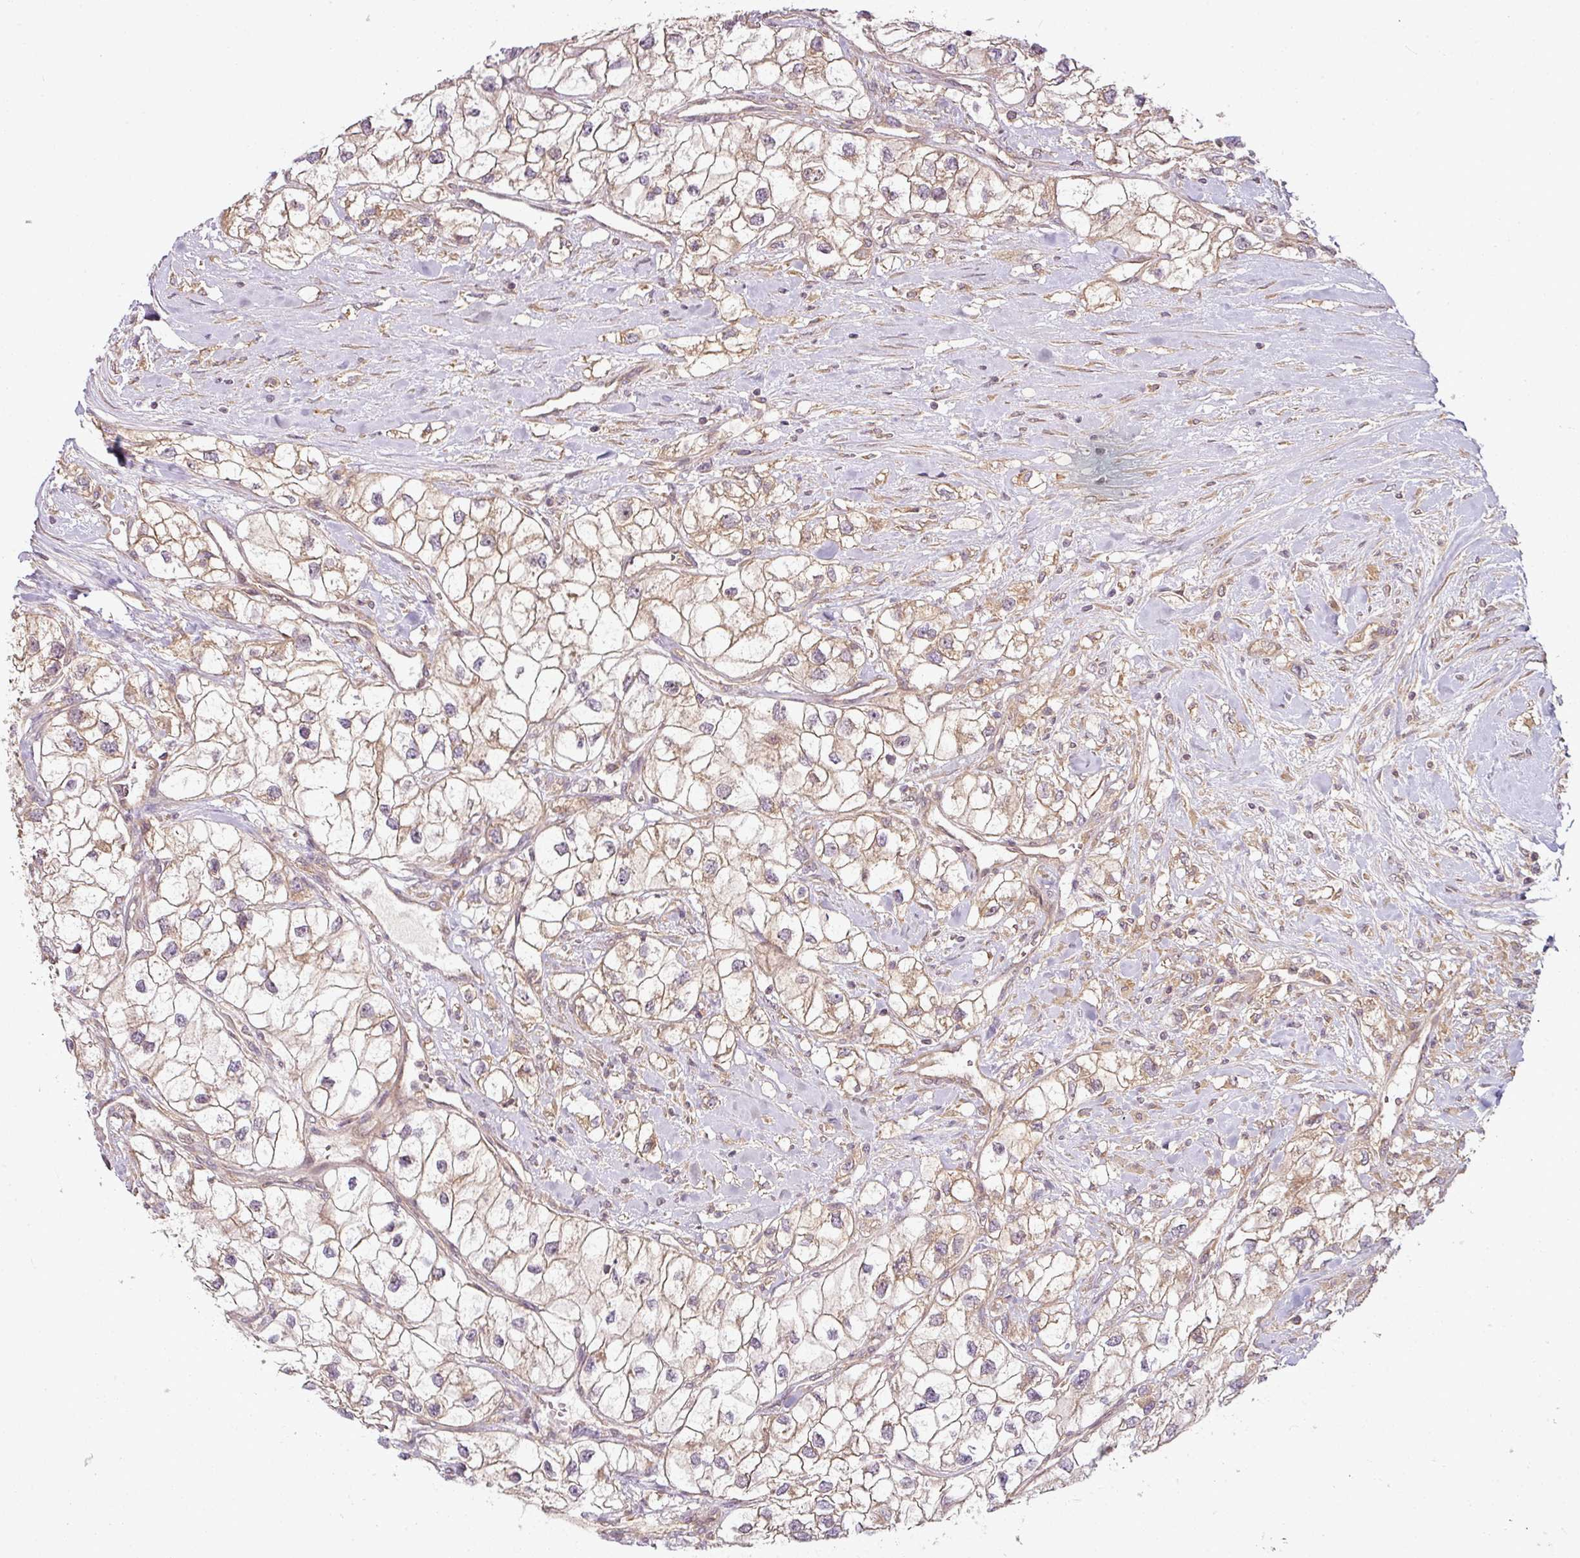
{"staining": {"intensity": "weak", "quantity": "25%-75%", "location": "cytoplasmic/membranous"}, "tissue": "renal cancer", "cell_type": "Tumor cells", "image_type": "cancer", "snomed": [{"axis": "morphology", "description": "Adenocarcinoma, NOS"}, {"axis": "topography", "description": "Kidney"}], "caption": "A high-resolution micrograph shows immunohistochemistry staining of renal cancer (adenocarcinoma), which displays weak cytoplasmic/membranous expression in about 25%-75% of tumor cells.", "gene": "RNF31", "patient": {"sex": "male", "age": 59}}